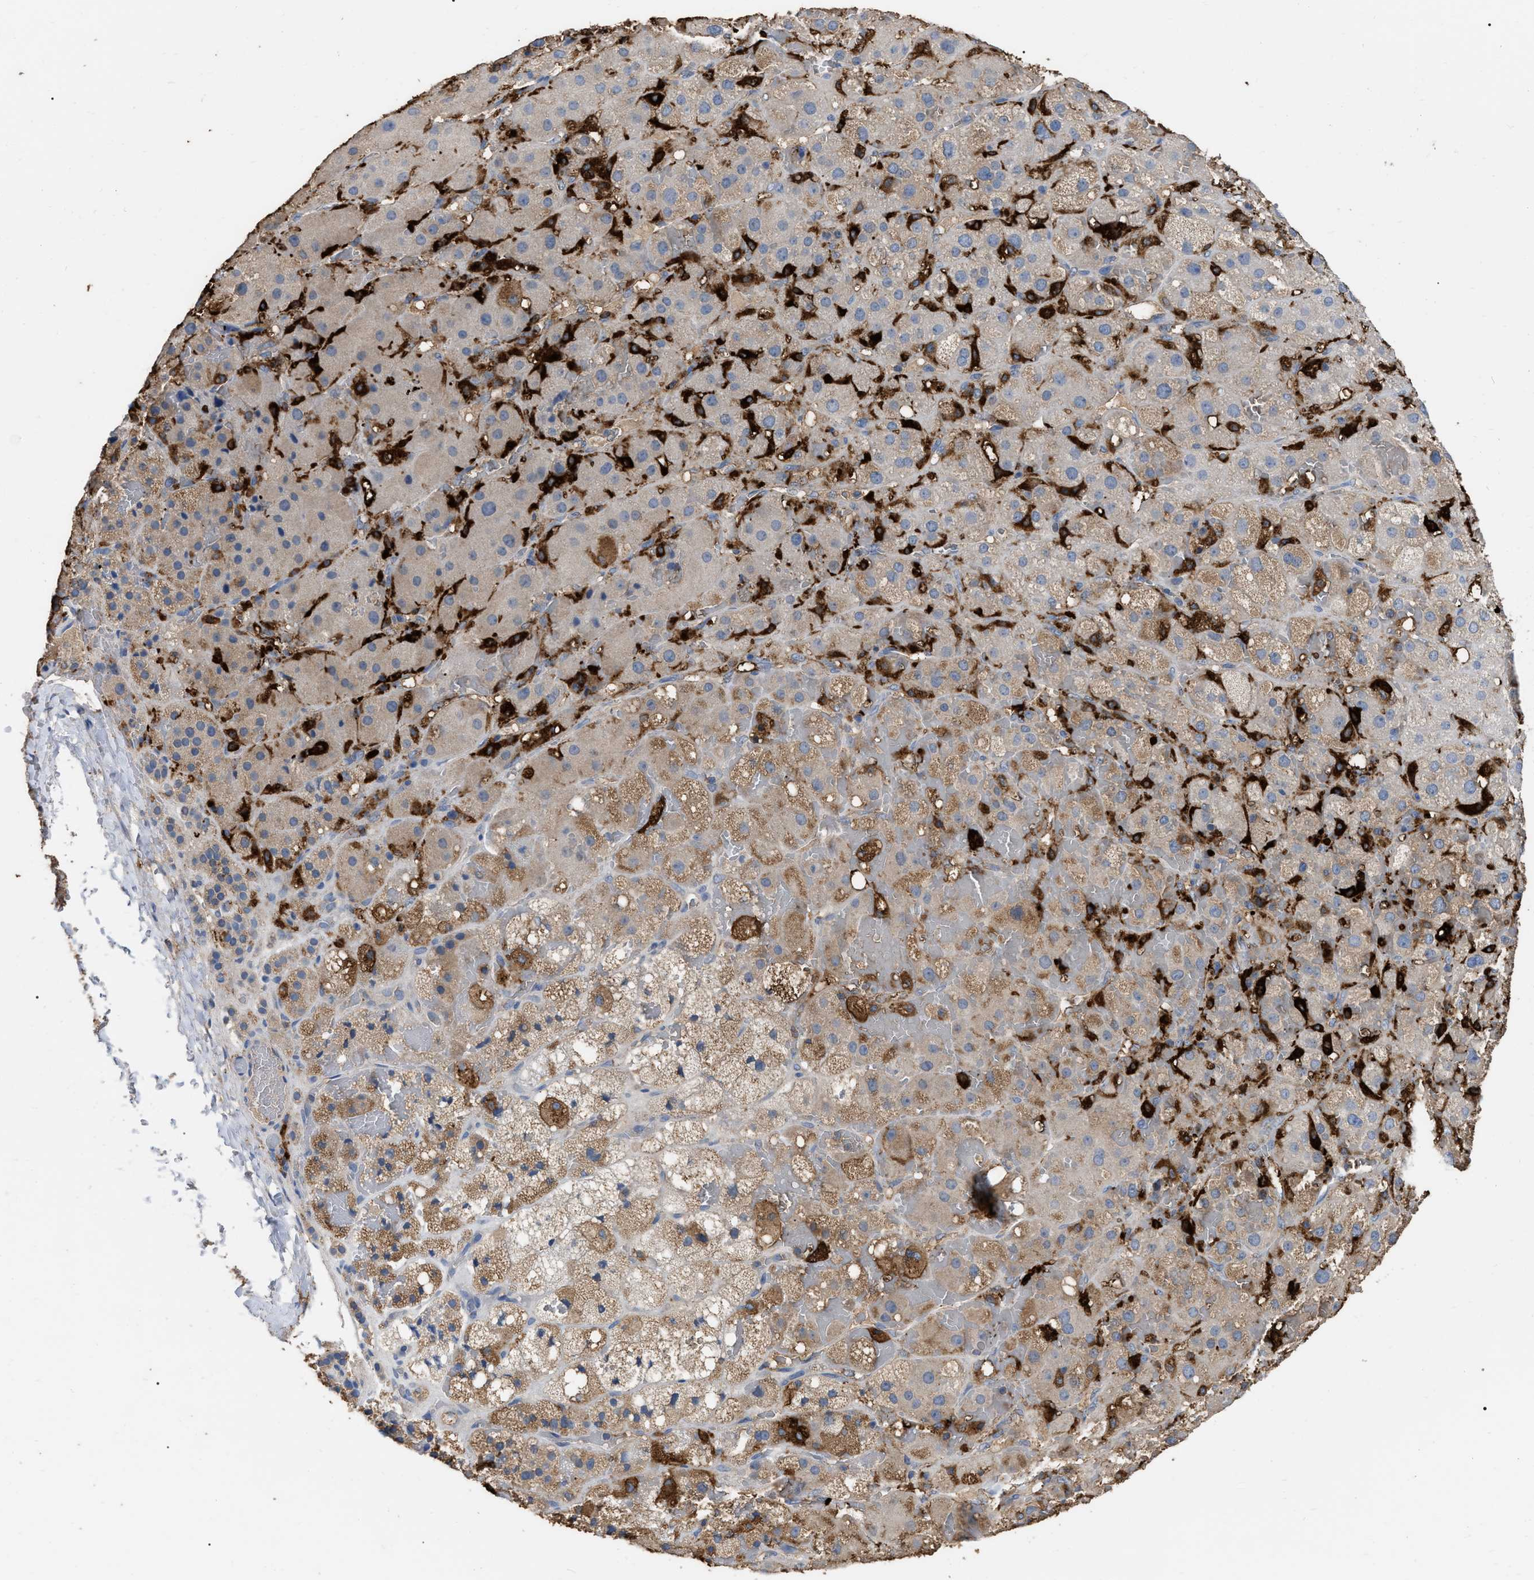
{"staining": {"intensity": "moderate", "quantity": "25%-75%", "location": "cytoplasmic/membranous"}, "tissue": "adrenal gland", "cell_type": "Glandular cells", "image_type": "normal", "snomed": [{"axis": "morphology", "description": "Normal tissue, NOS"}, {"axis": "topography", "description": "Adrenal gland"}], "caption": "The photomicrograph reveals immunohistochemical staining of benign adrenal gland. There is moderate cytoplasmic/membranous positivity is seen in approximately 25%-75% of glandular cells.", "gene": "GPR179", "patient": {"sex": "female", "age": 47}}